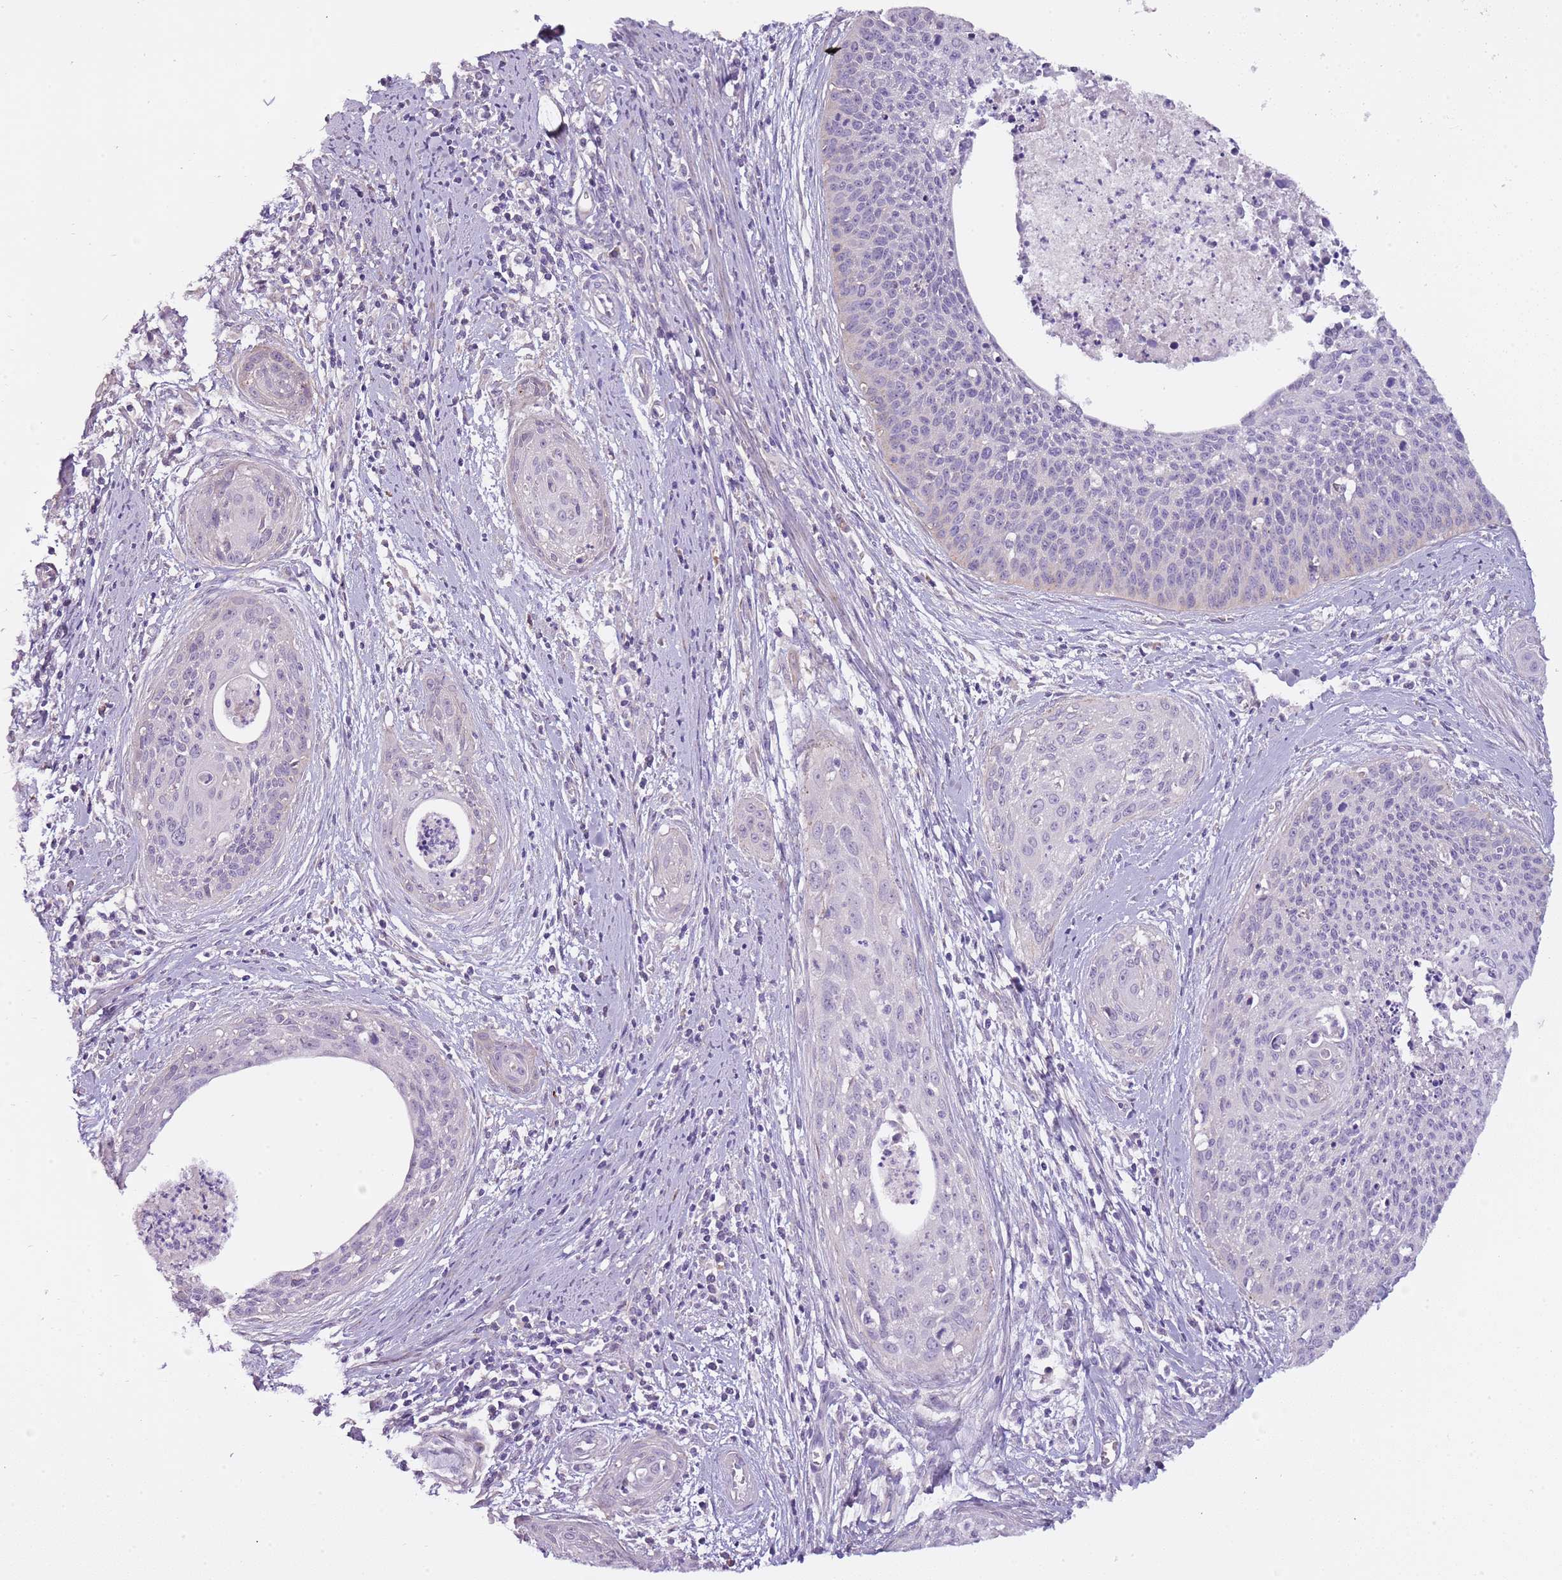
{"staining": {"intensity": "negative", "quantity": "none", "location": "none"}, "tissue": "cervical cancer", "cell_type": "Tumor cells", "image_type": "cancer", "snomed": [{"axis": "morphology", "description": "Squamous cell carcinoma, NOS"}, {"axis": "topography", "description": "Cervix"}], "caption": "The histopathology image demonstrates no staining of tumor cells in cervical cancer. The staining was performed using DAB (3,3'-diaminobenzidine) to visualize the protein expression in brown, while the nuclei were stained in blue with hematoxylin (Magnification: 20x).", "gene": "NKX2-3", "patient": {"sex": "female", "age": 55}}